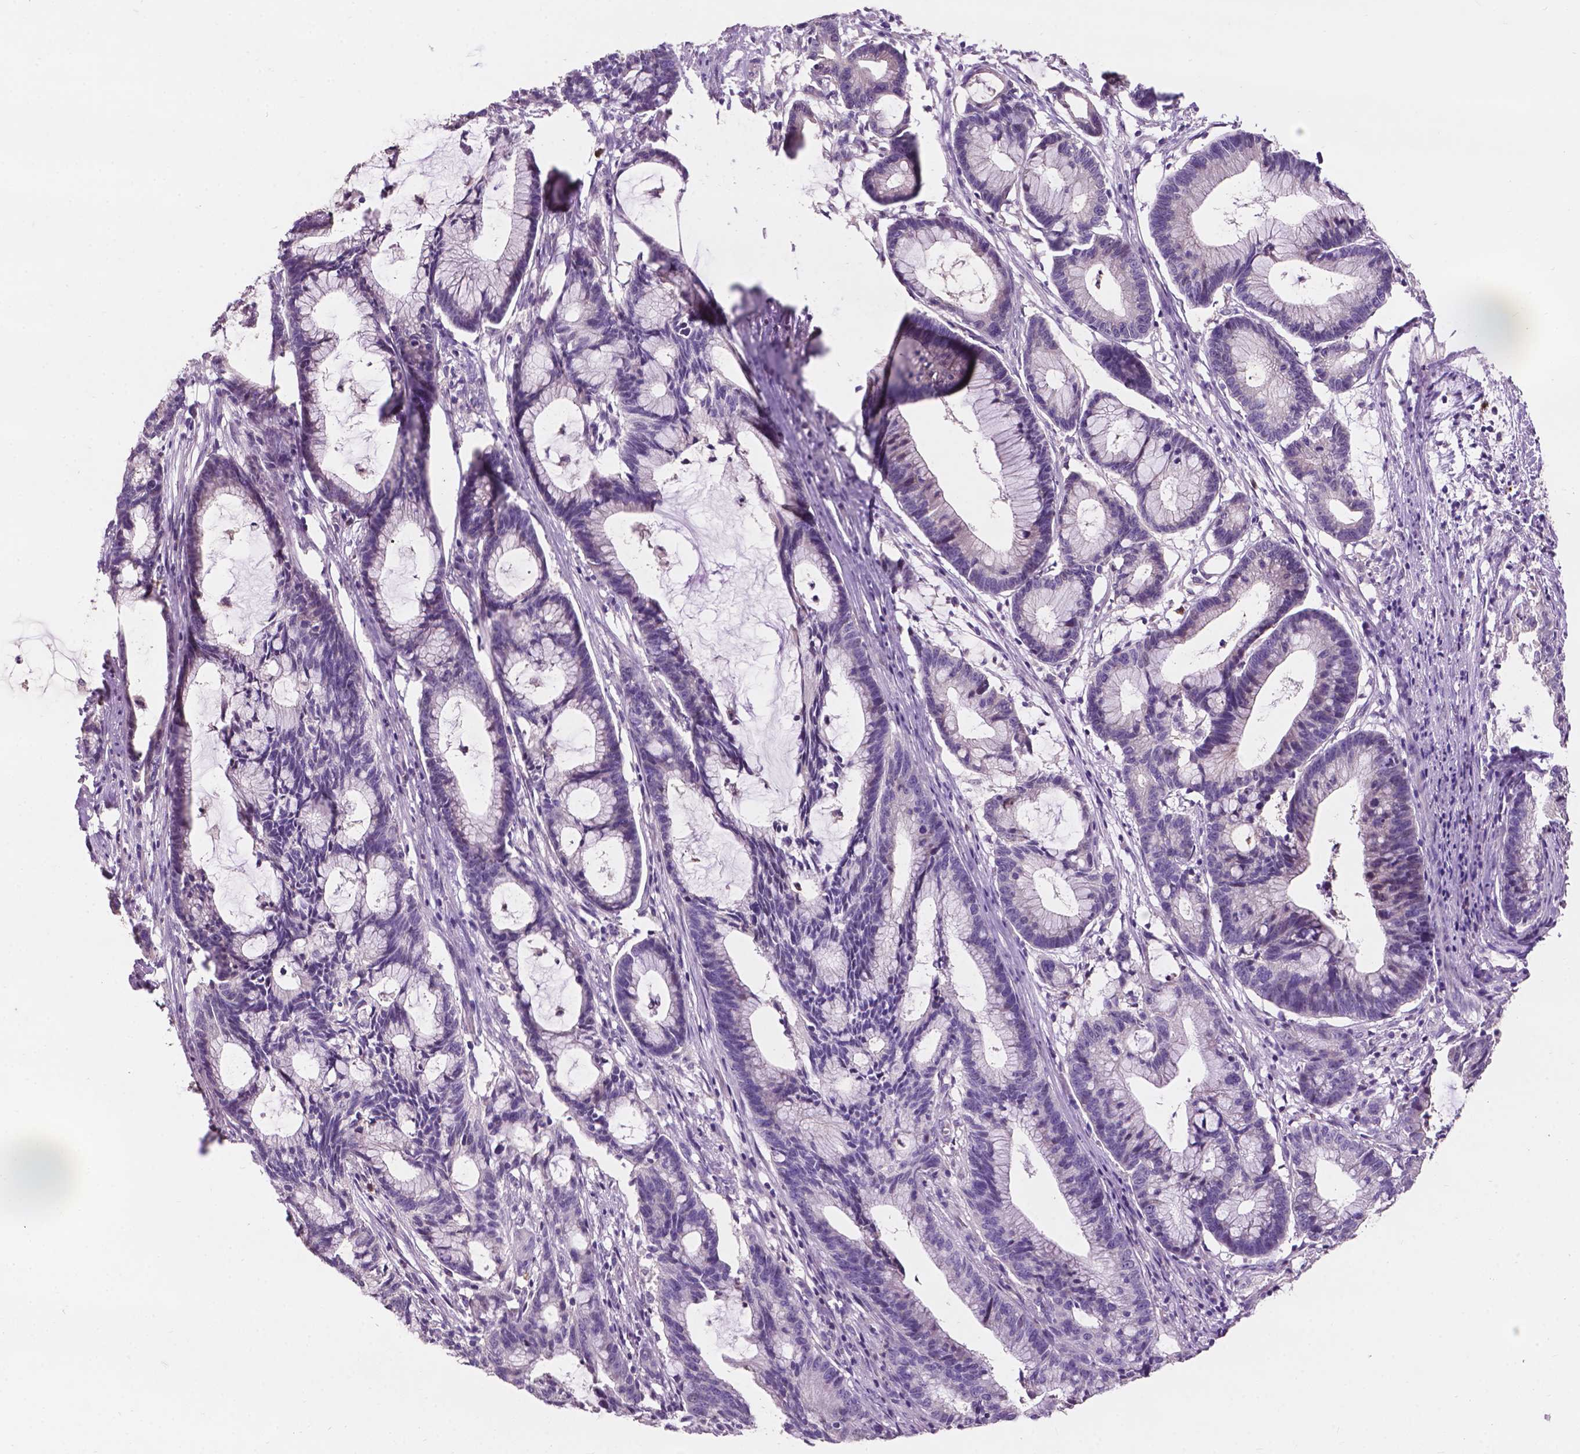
{"staining": {"intensity": "negative", "quantity": "none", "location": "none"}, "tissue": "colorectal cancer", "cell_type": "Tumor cells", "image_type": "cancer", "snomed": [{"axis": "morphology", "description": "Adenocarcinoma, NOS"}, {"axis": "topography", "description": "Colon"}], "caption": "DAB (3,3'-diaminobenzidine) immunohistochemical staining of colorectal cancer reveals no significant positivity in tumor cells.", "gene": "PLSCR1", "patient": {"sex": "female", "age": 78}}